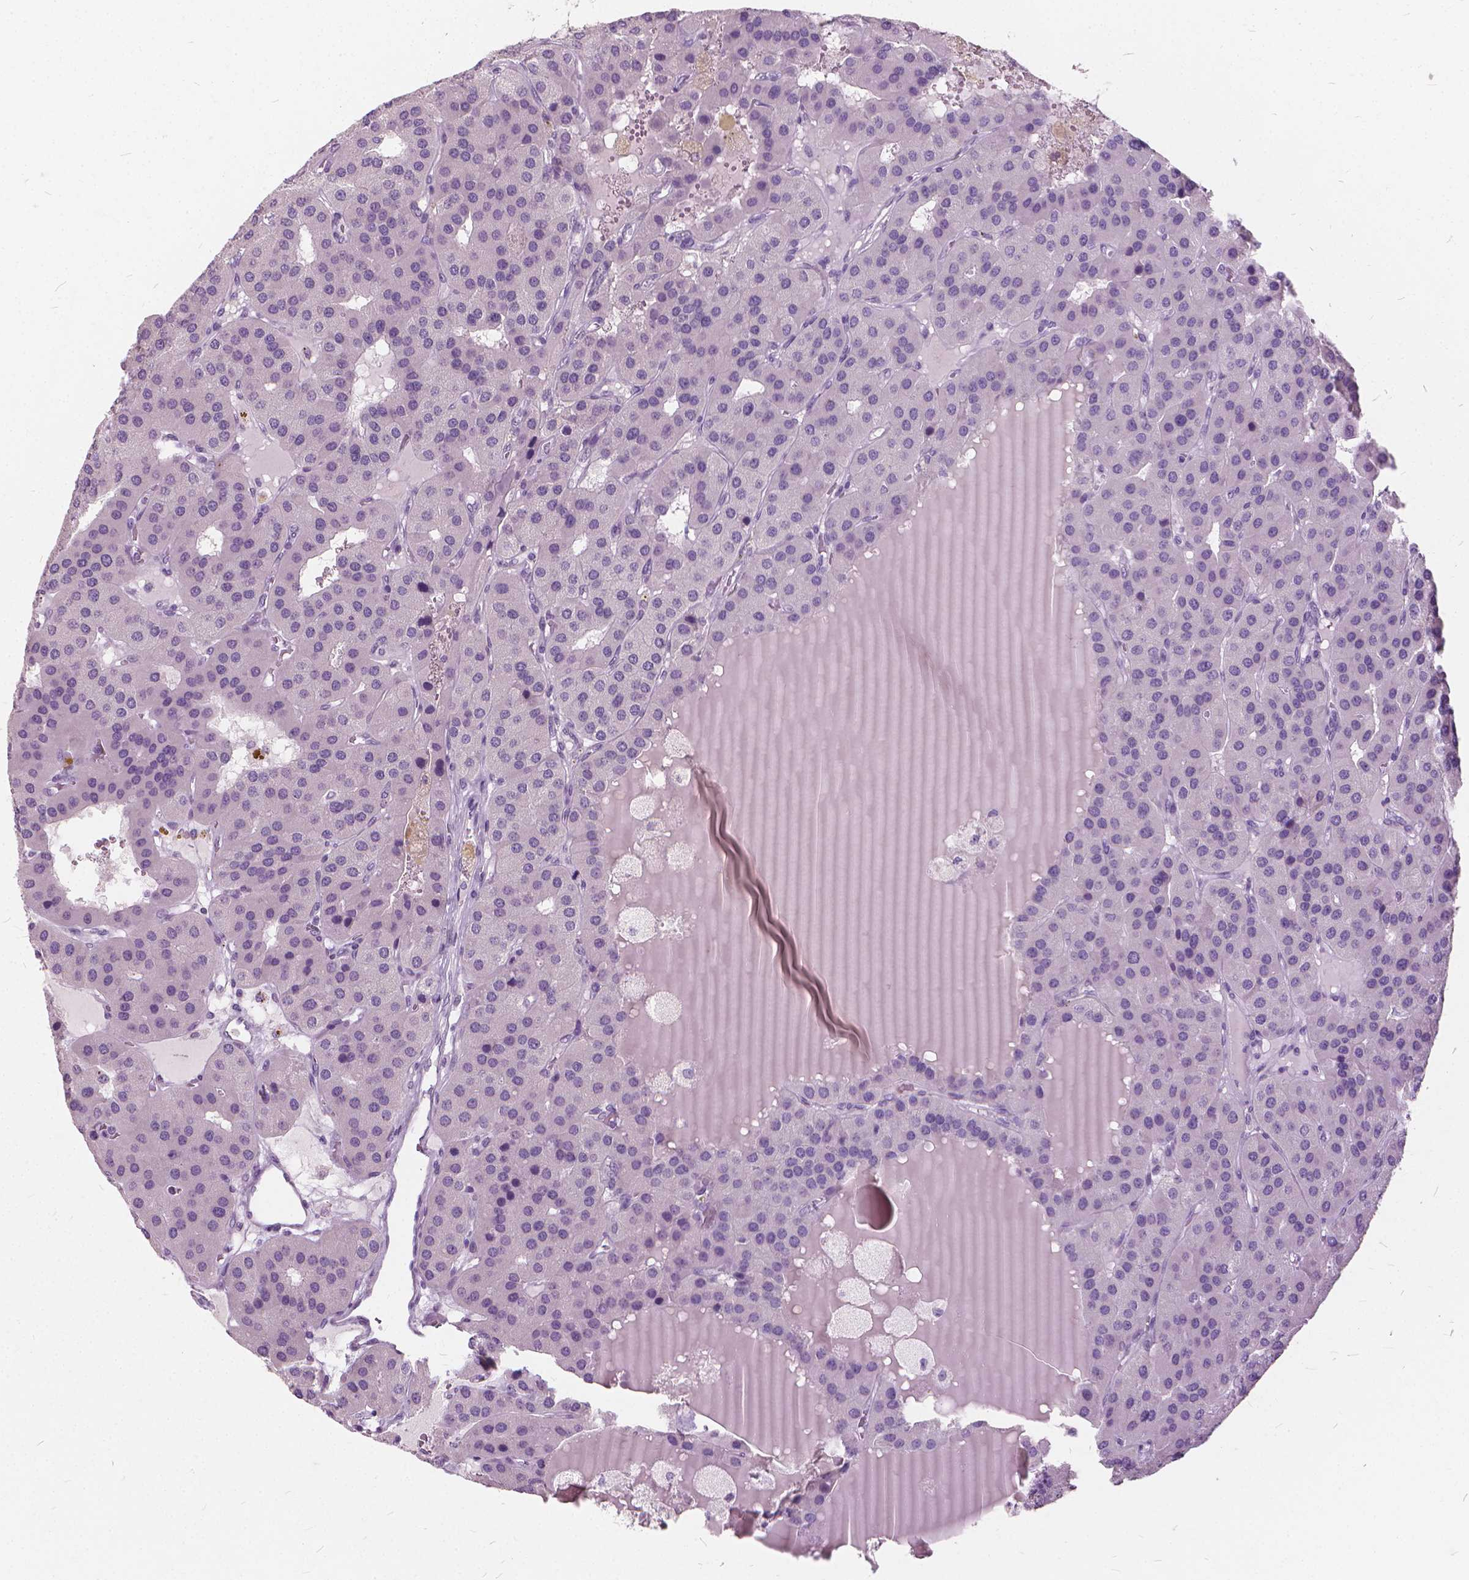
{"staining": {"intensity": "negative", "quantity": "none", "location": "none"}, "tissue": "parathyroid gland", "cell_type": "Glandular cells", "image_type": "normal", "snomed": [{"axis": "morphology", "description": "Normal tissue, NOS"}, {"axis": "morphology", "description": "Adenoma, NOS"}, {"axis": "topography", "description": "Parathyroid gland"}], "caption": "Glandular cells show no significant positivity in normal parathyroid gland. (DAB (3,3'-diaminobenzidine) immunohistochemistry with hematoxylin counter stain).", "gene": "DNM1", "patient": {"sex": "female", "age": 86}}